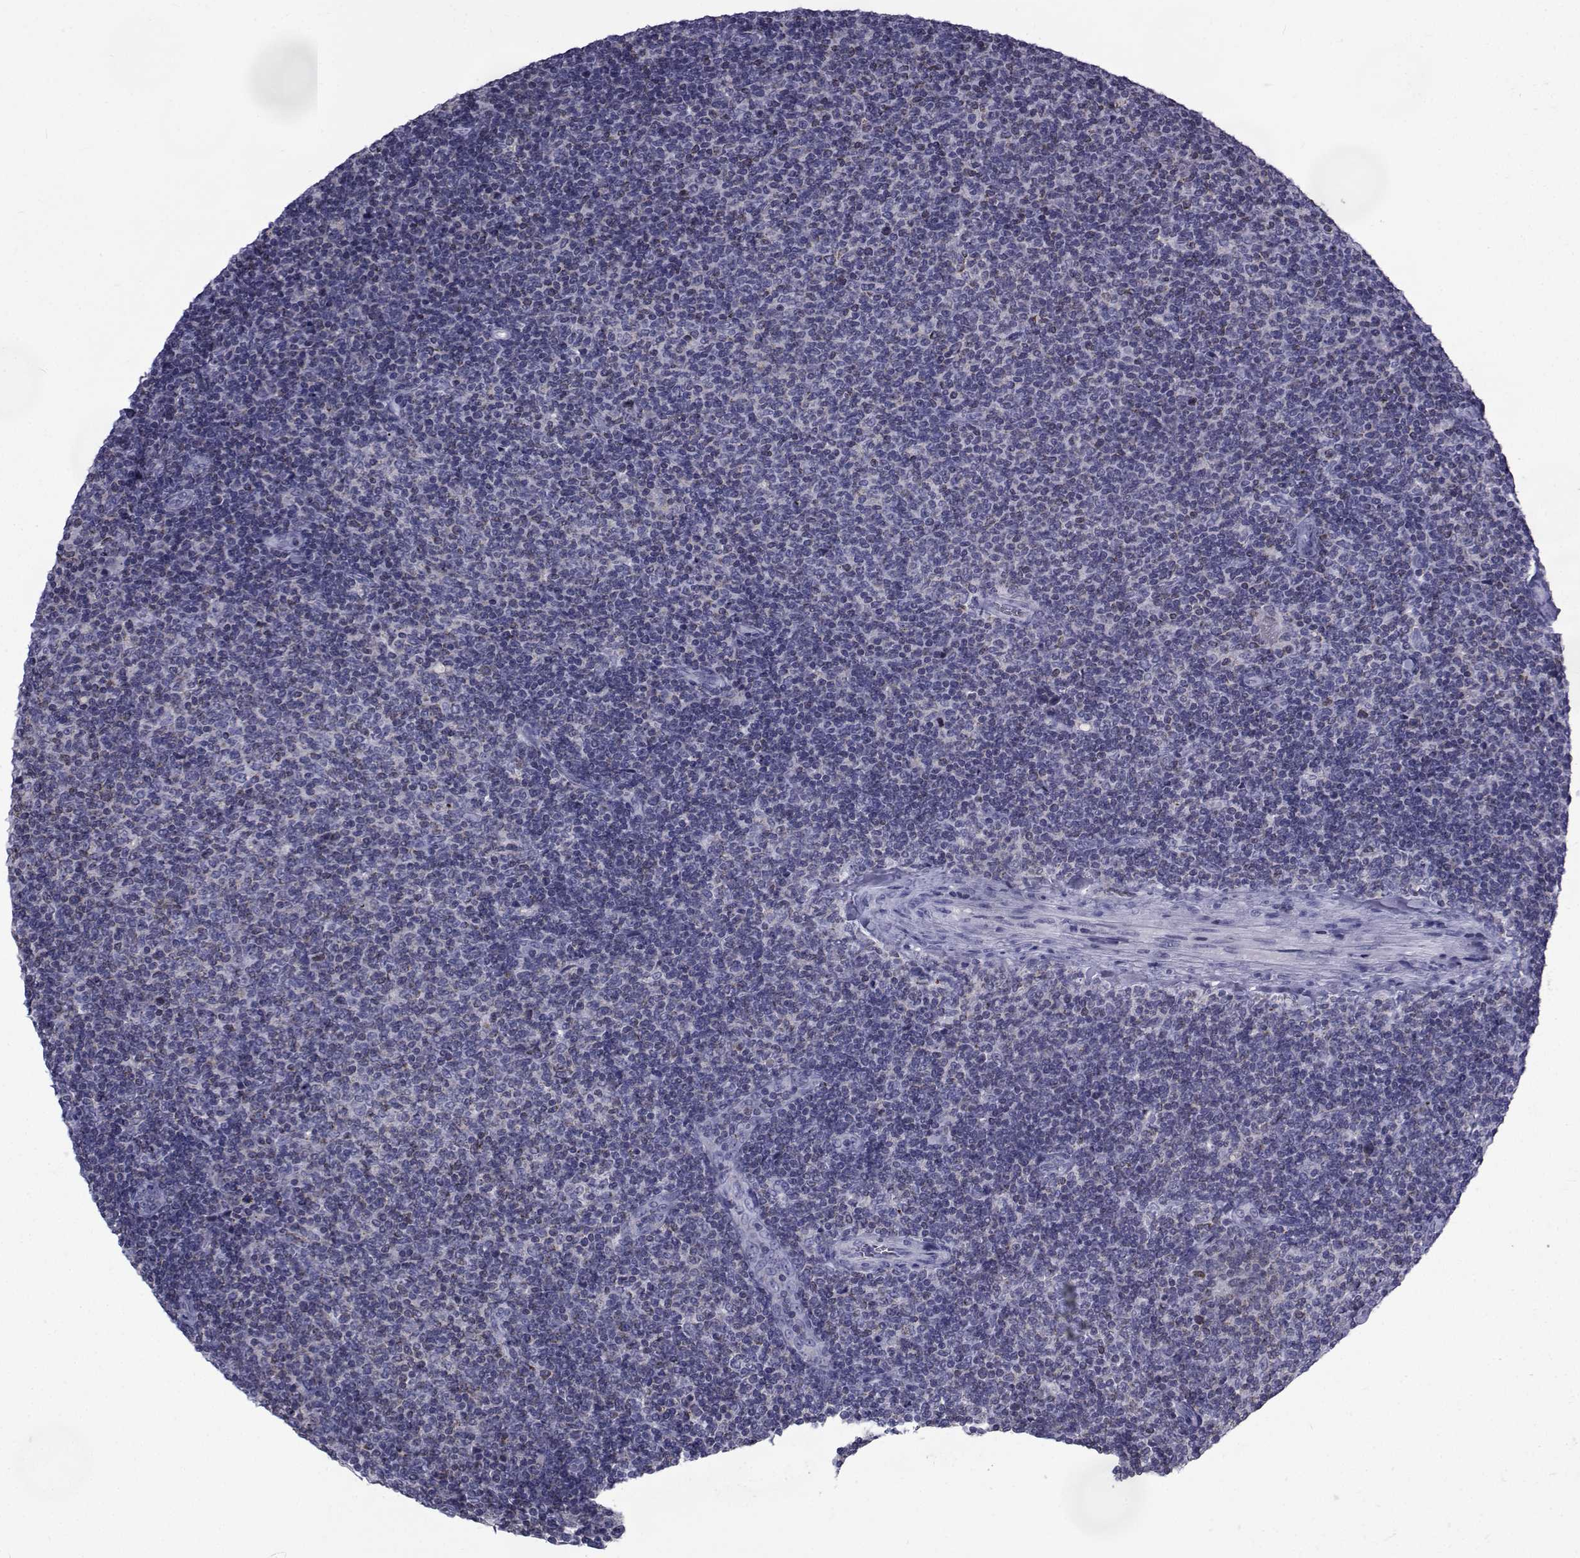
{"staining": {"intensity": "negative", "quantity": "none", "location": "none"}, "tissue": "lymphoma", "cell_type": "Tumor cells", "image_type": "cancer", "snomed": [{"axis": "morphology", "description": "Malignant lymphoma, non-Hodgkin's type, Low grade"}, {"axis": "topography", "description": "Lymph node"}], "caption": "There is no significant expression in tumor cells of low-grade malignant lymphoma, non-Hodgkin's type. (DAB (3,3'-diaminobenzidine) immunohistochemistry with hematoxylin counter stain).", "gene": "PDE6H", "patient": {"sex": "male", "age": 52}}